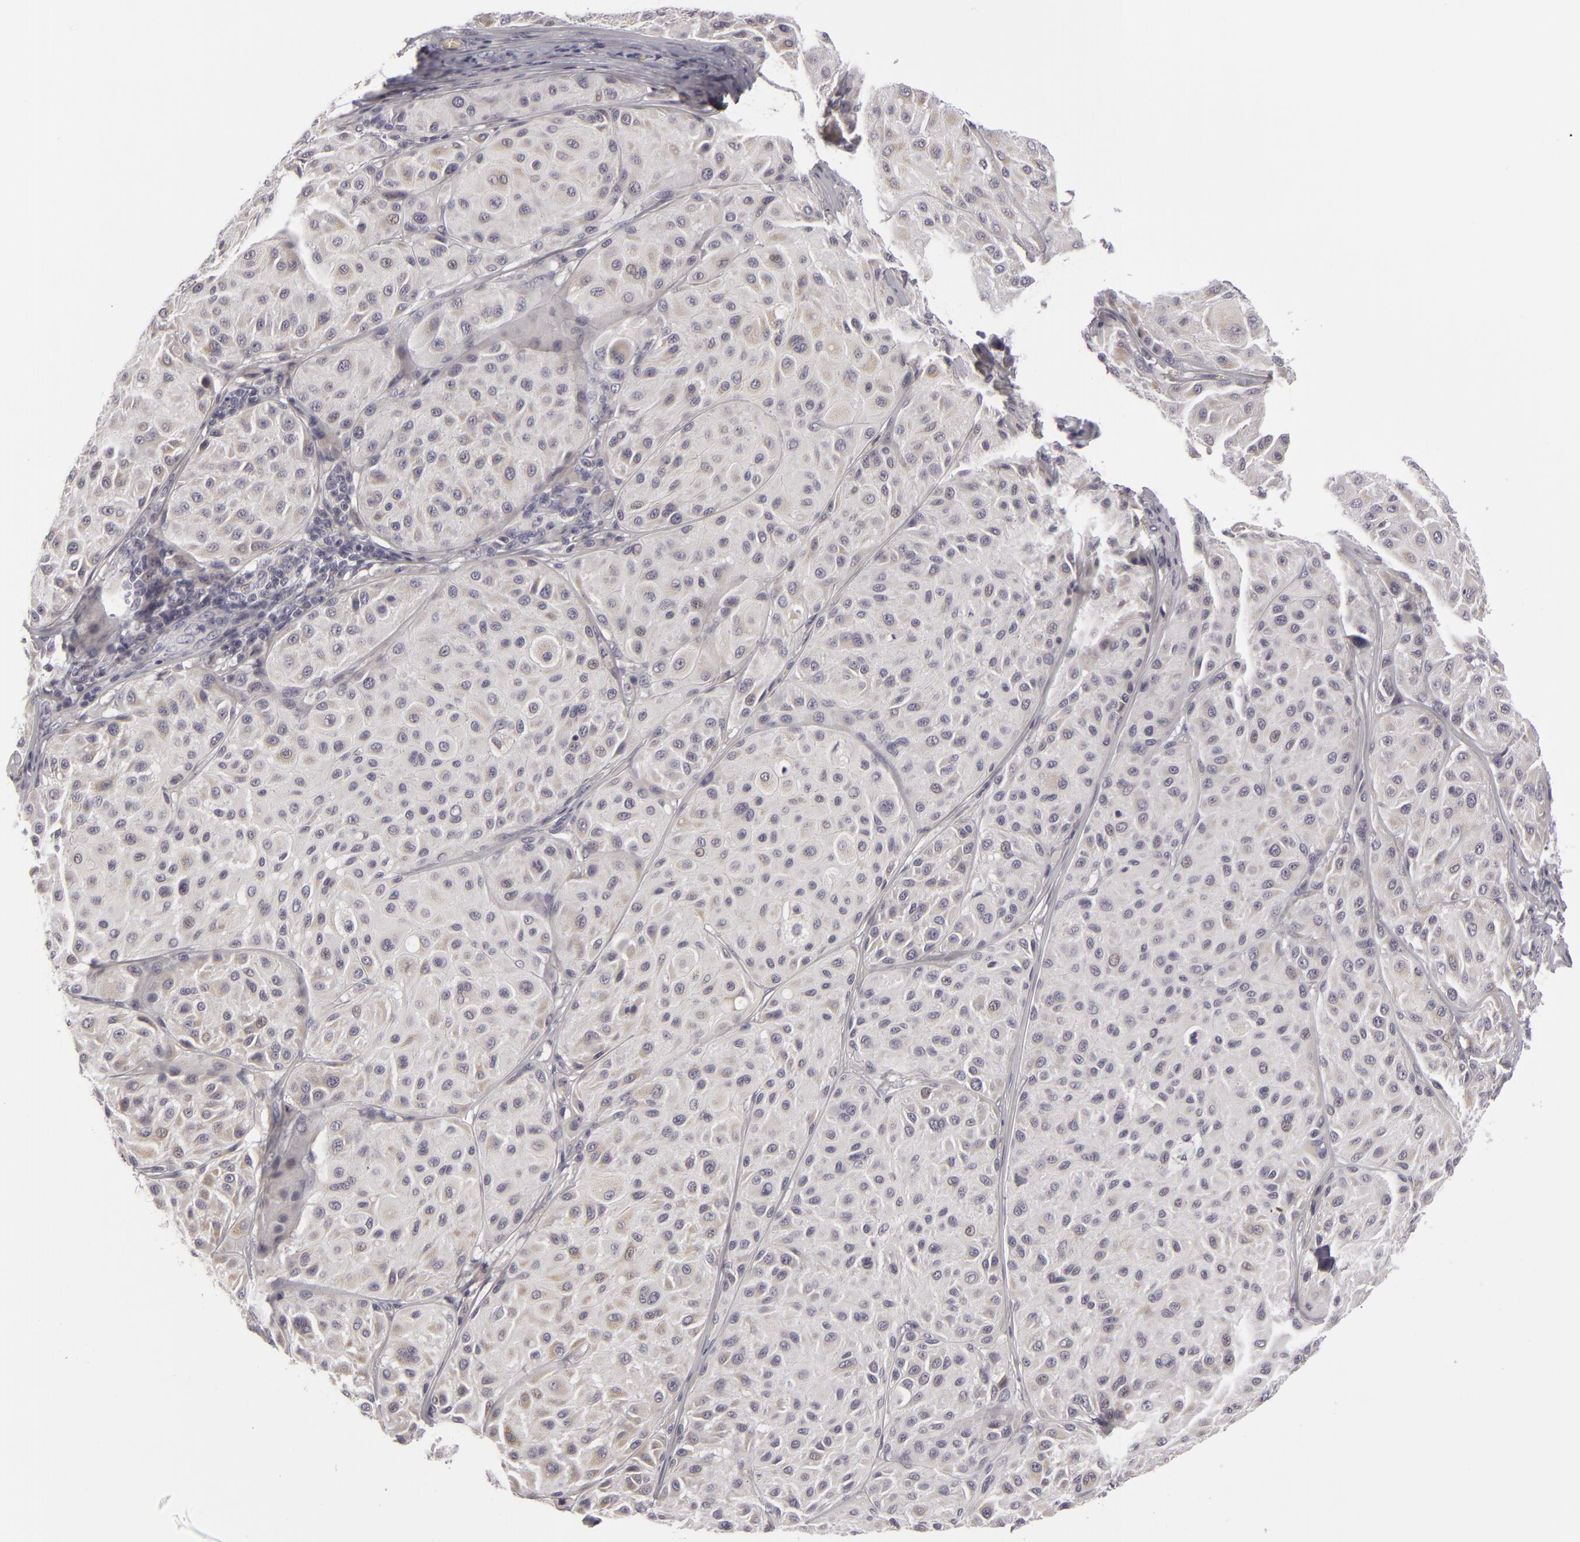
{"staining": {"intensity": "weak", "quantity": "25%-75%", "location": "cytoplasmic/membranous"}, "tissue": "melanoma", "cell_type": "Tumor cells", "image_type": "cancer", "snomed": [{"axis": "morphology", "description": "Malignant melanoma, NOS"}, {"axis": "topography", "description": "Skin"}], "caption": "Melanoma tissue displays weak cytoplasmic/membranous positivity in about 25%-75% of tumor cells (DAB IHC, brown staining for protein, blue staining for nuclei).", "gene": "ATP2B3", "patient": {"sex": "male", "age": 36}}